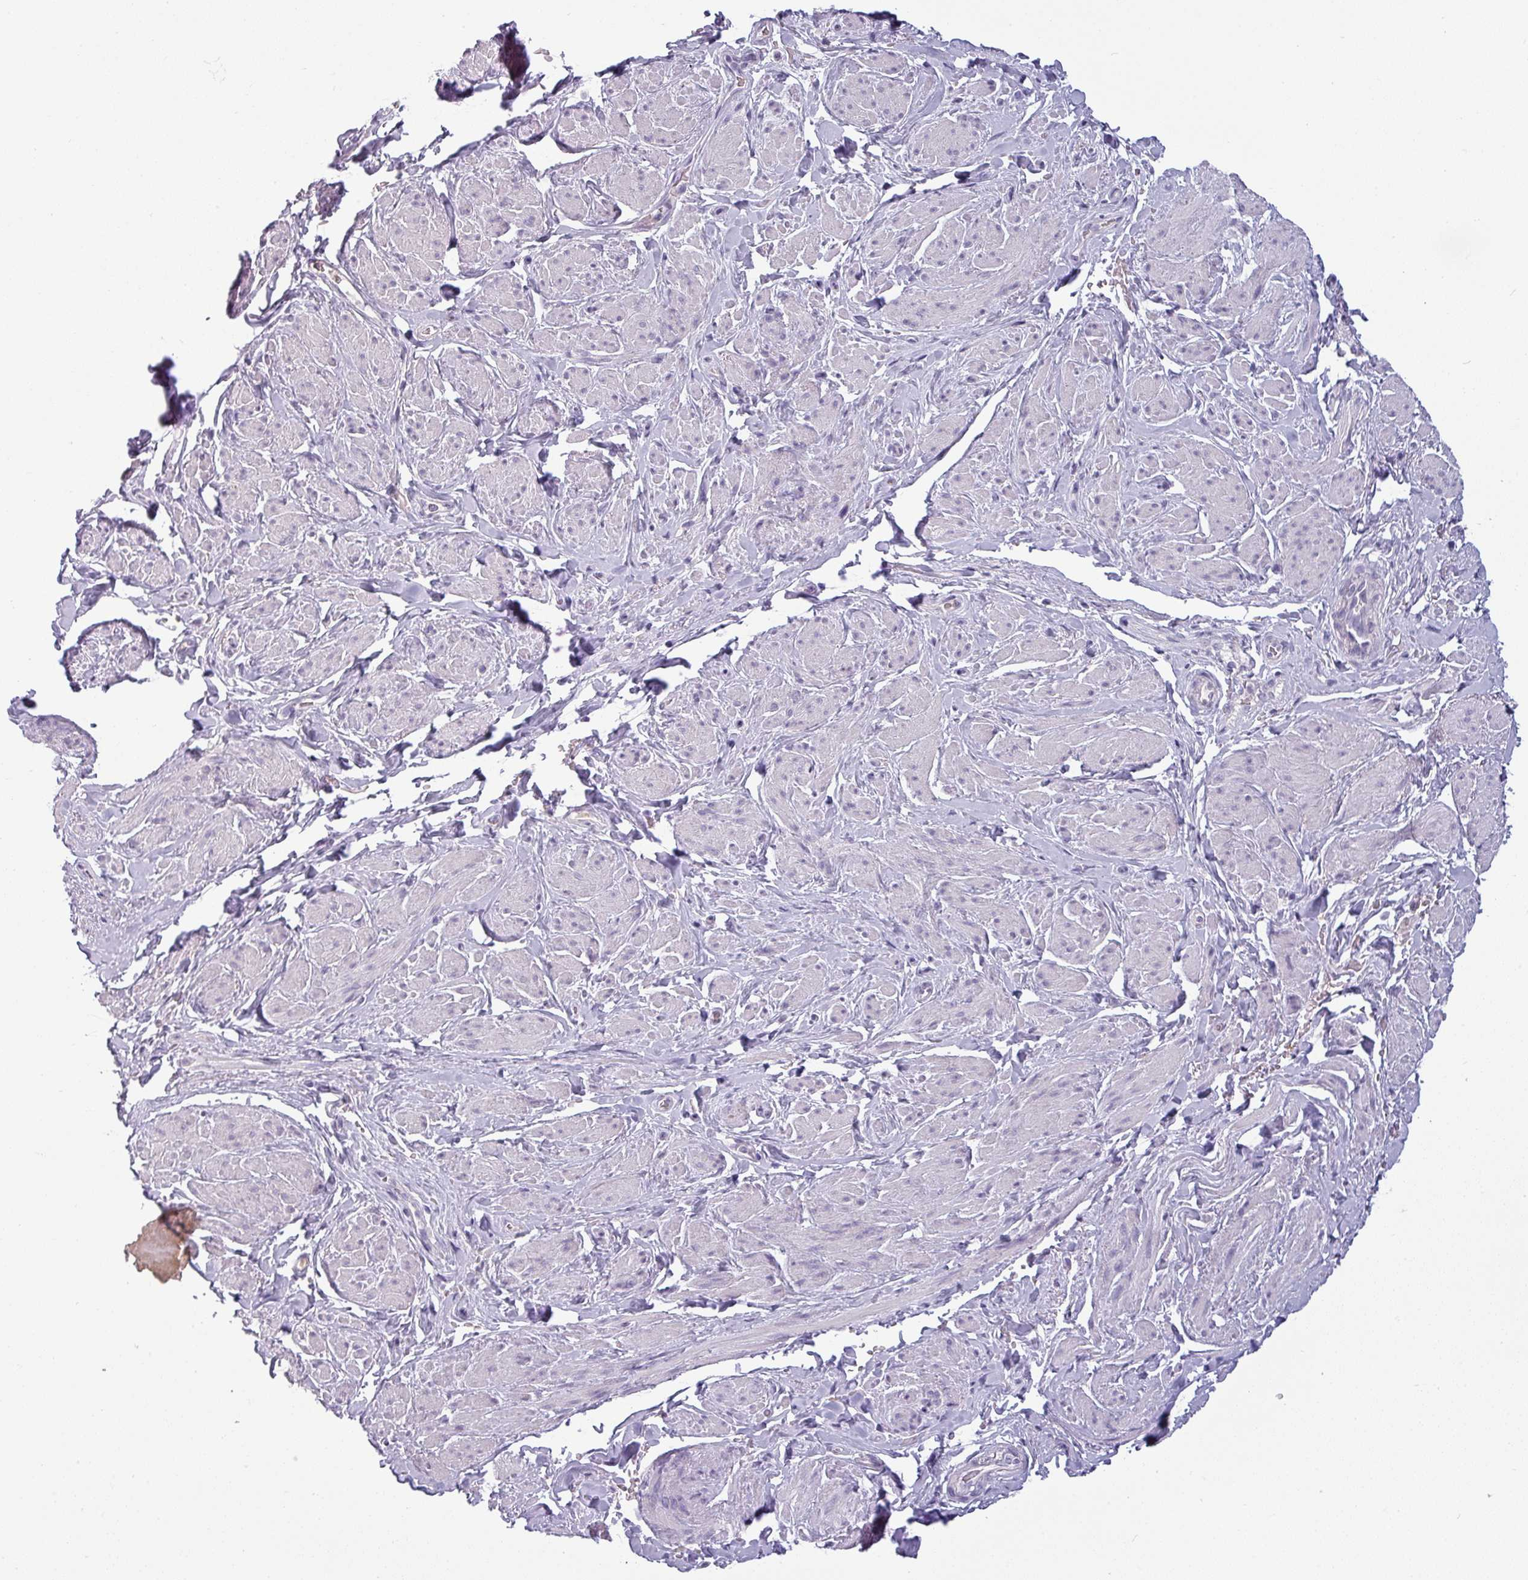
{"staining": {"intensity": "negative", "quantity": "none", "location": "none"}, "tissue": "smooth muscle", "cell_type": "Smooth muscle cells", "image_type": "normal", "snomed": [{"axis": "morphology", "description": "Normal tissue, NOS"}, {"axis": "topography", "description": "Smooth muscle"}, {"axis": "topography", "description": "Peripheral nerve tissue"}], "caption": "IHC of unremarkable human smooth muscle exhibits no positivity in smooth muscle cells.", "gene": "SLC26A9", "patient": {"sex": "male", "age": 69}}